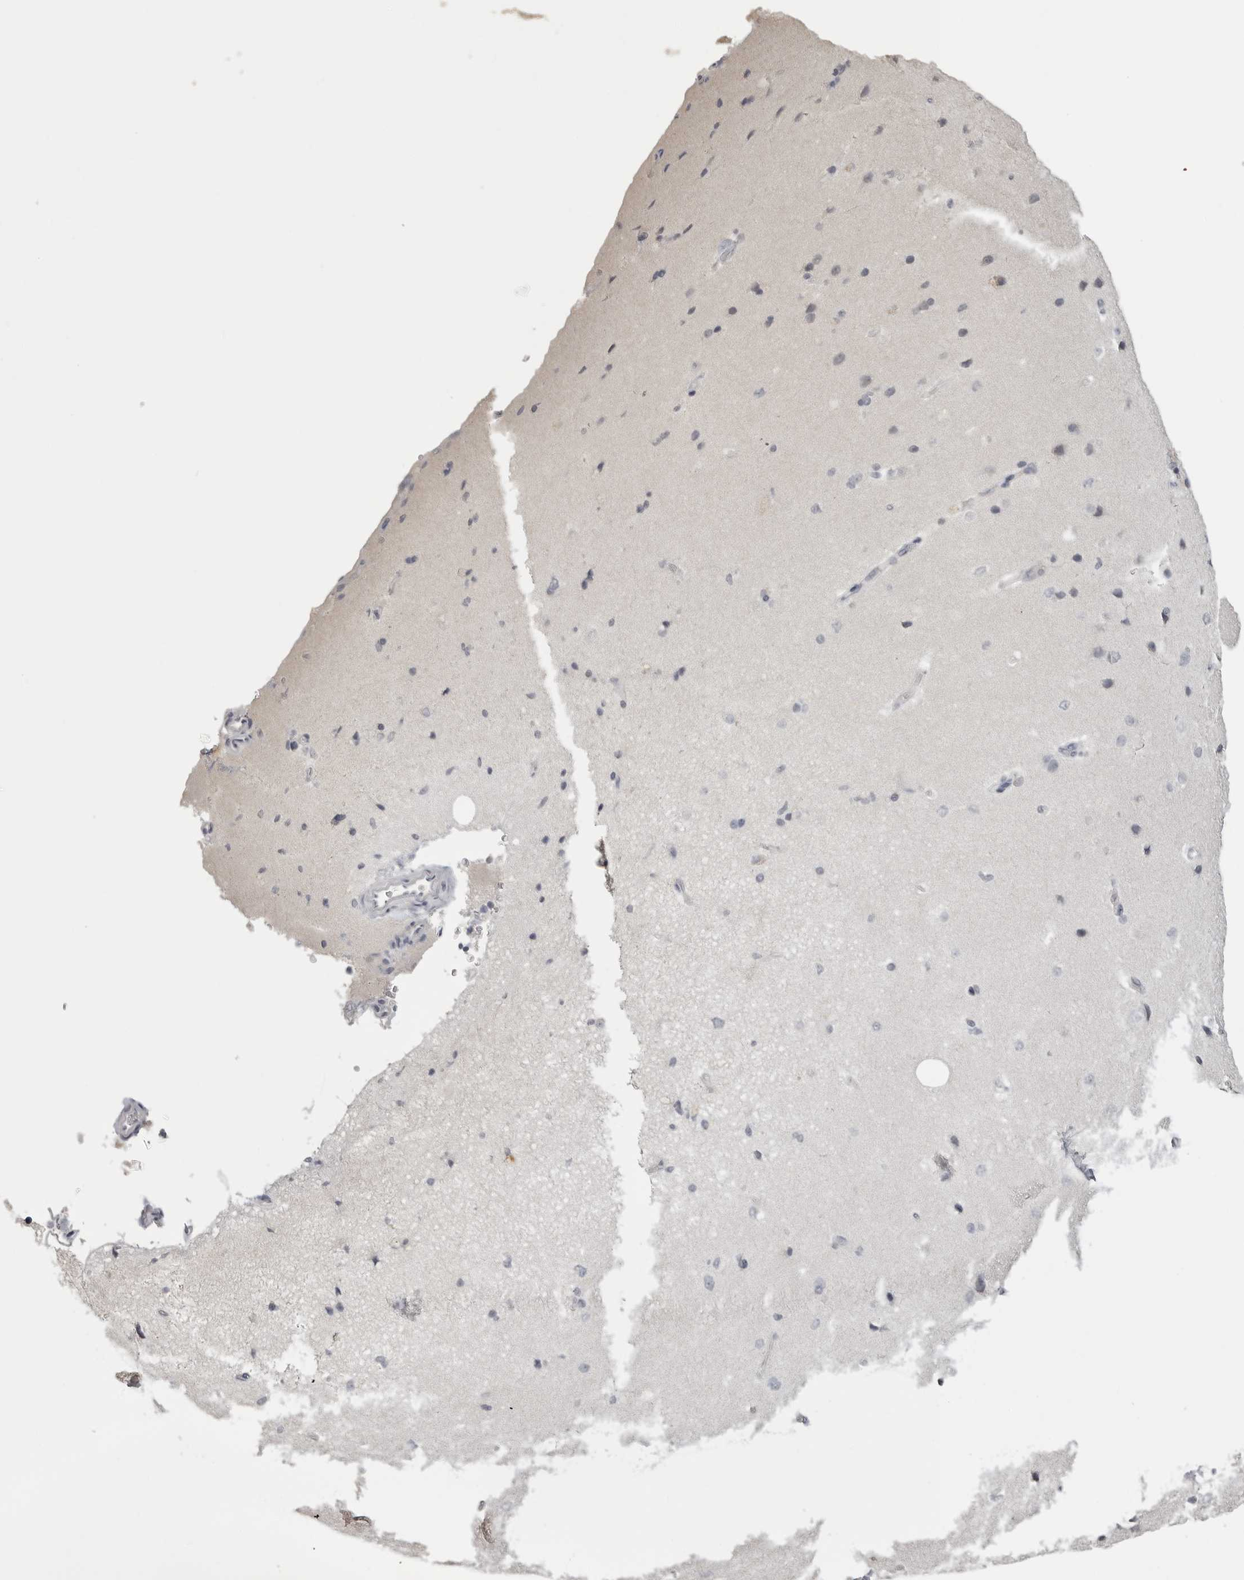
{"staining": {"intensity": "negative", "quantity": "none", "location": "none"}, "tissue": "cerebral cortex", "cell_type": "Endothelial cells", "image_type": "normal", "snomed": [{"axis": "morphology", "description": "Normal tissue, NOS"}, {"axis": "topography", "description": "Cerebral cortex"}], "caption": "Immunohistochemistry (IHC) of normal human cerebral cortex reveals no staining in endothelial cells. (Stains: DAB immunohistochemistry (IHC) with hematoxylin counter stain, Microscopy: brightfield microscopy at high magnification).", "gene": "GPN2", "patient": {"sex": "male", "age": 62}}